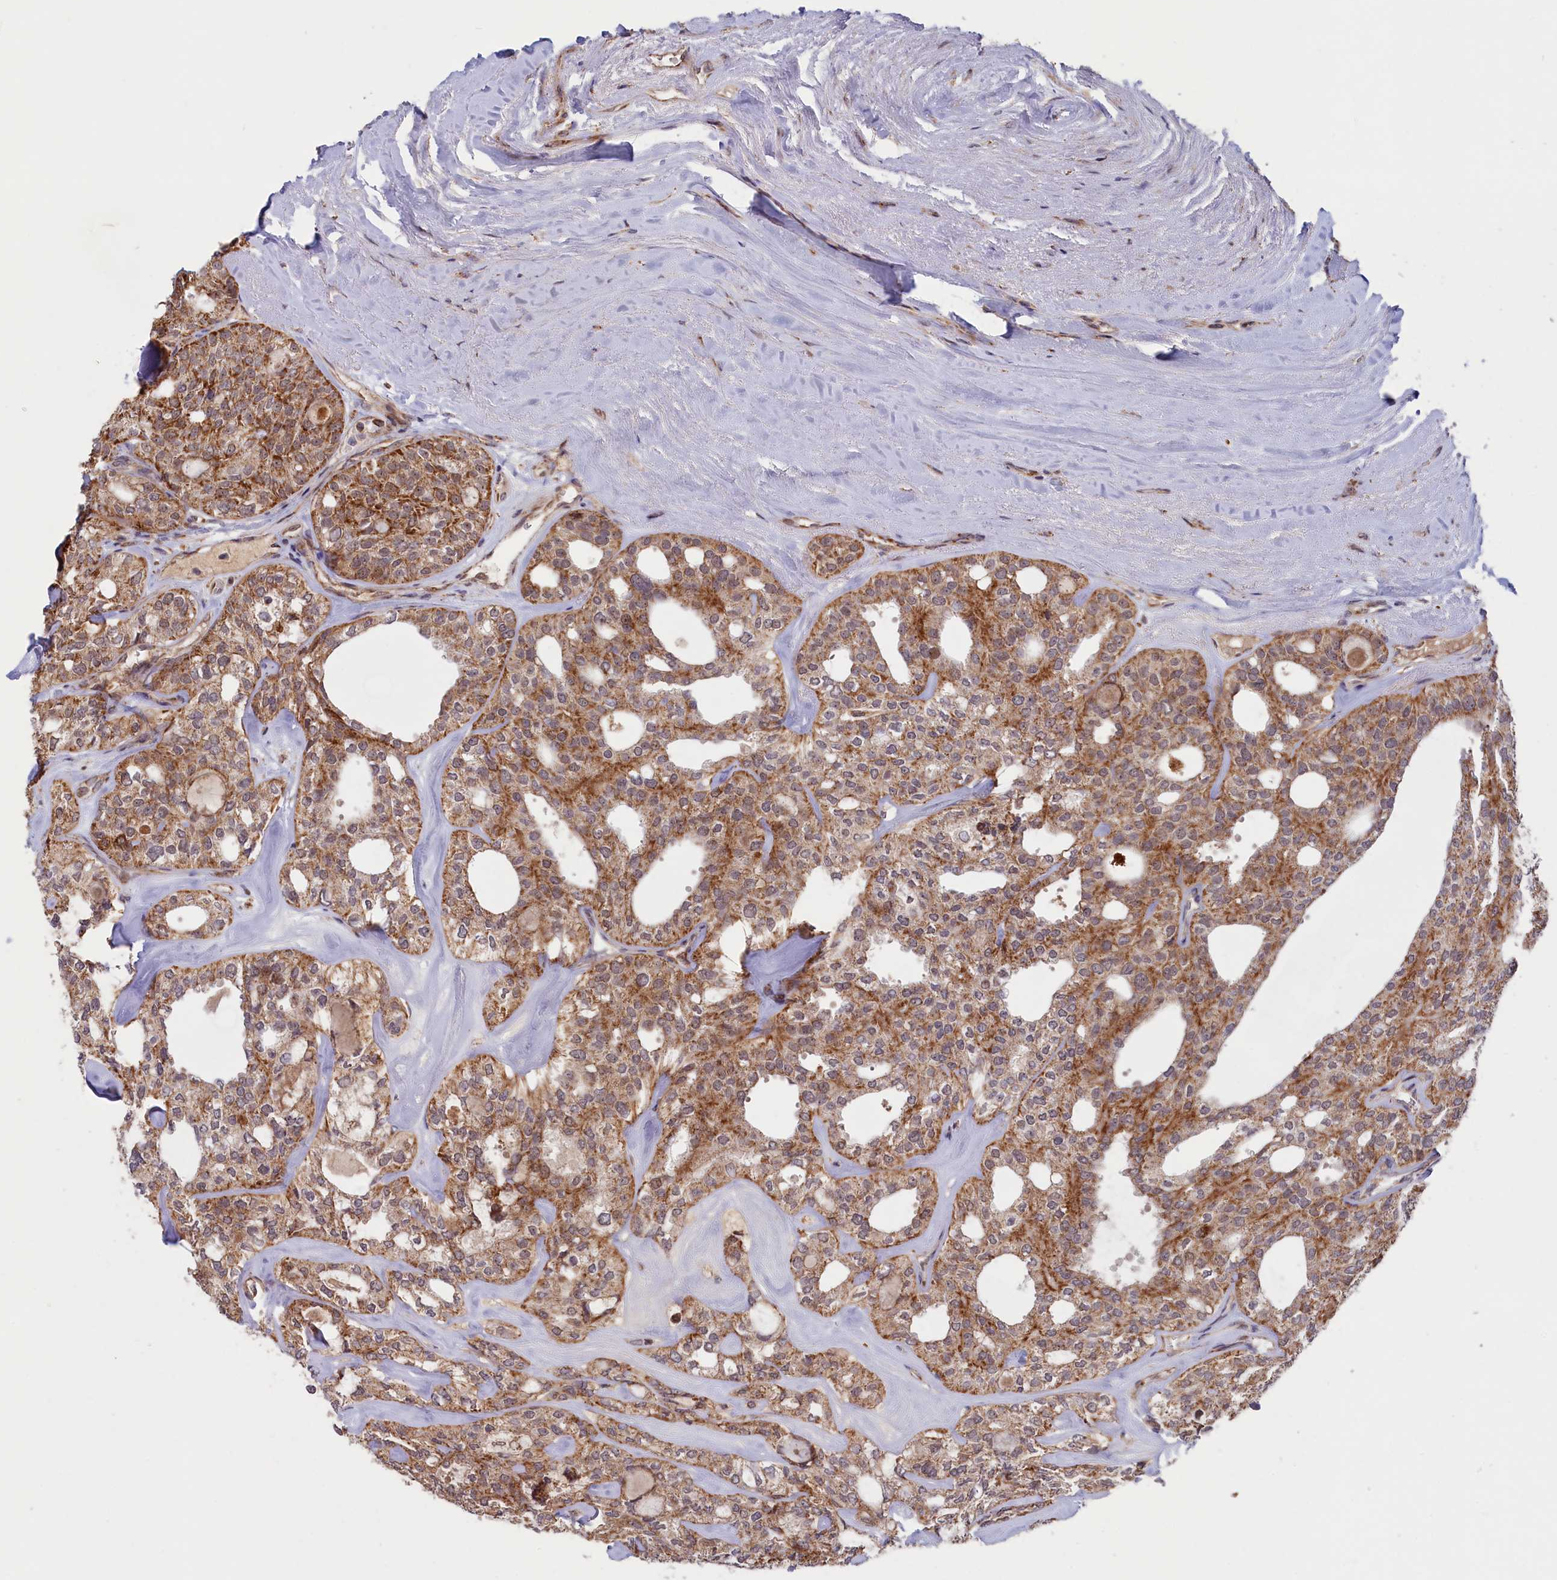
{"staining": {"intensity": "moderate", "quantity": ">75%", "location": "cytoplasmic/membranous"}, "tissue": "thyroid cancer", "cell_type": "Tumor cells", "image_type": "cancer", "snomed": [{"axis": "morphology", "description": "Follicular adenoma carcinoma, NOS"}, {"axis": "topography", "description": "Thyroid gland"}], "caption": "This micrograph exhibits immunohistochemistry staining of thyroid cancer (follicular adenoma carcinoma), with medium moderate cytoplasmic/membranous expression in about >75% of tumor cells.", "gene": "DUS3L", "patient": {"sex": "male", "age": 75}}